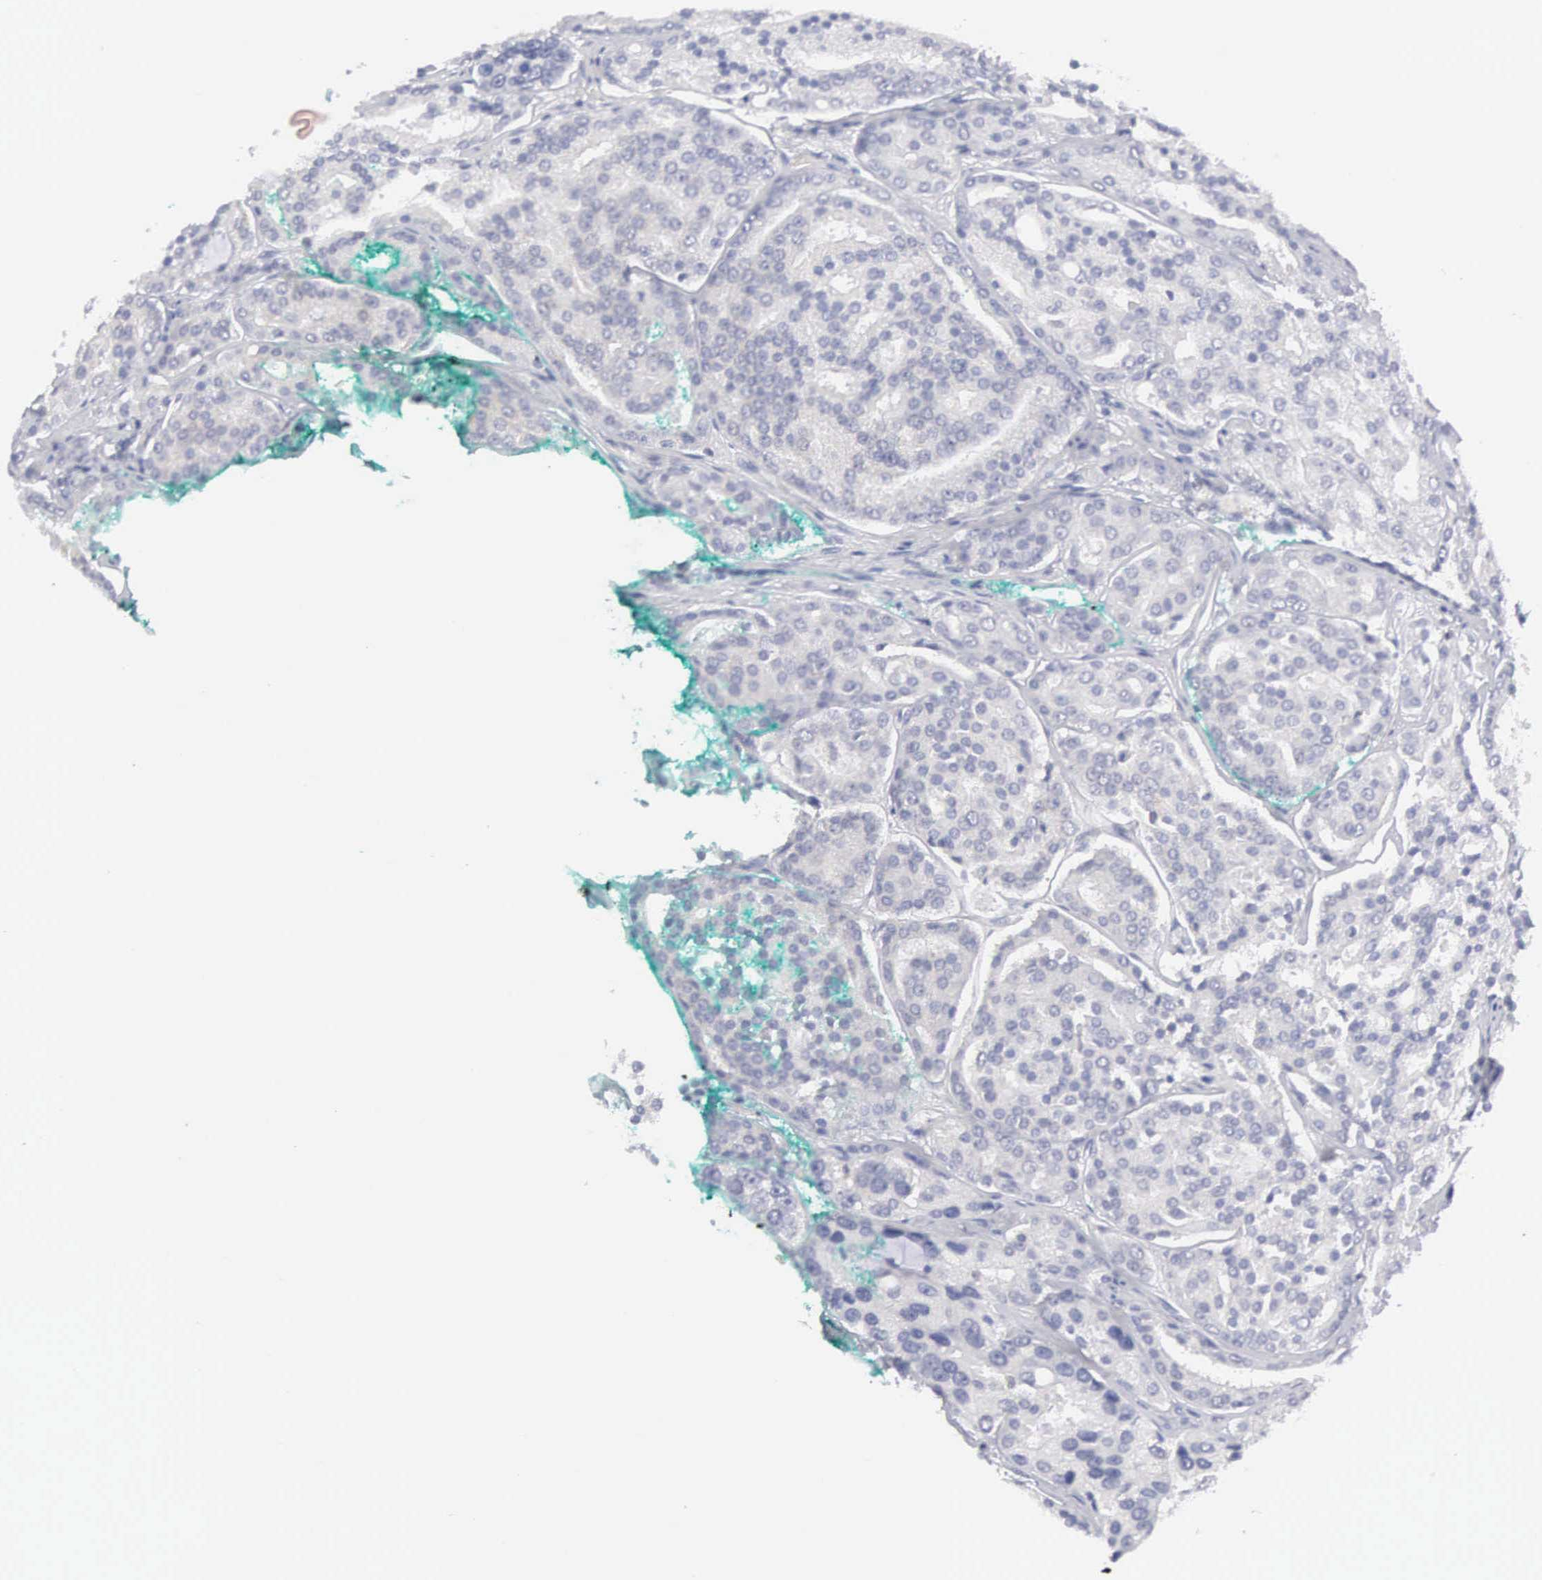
{"staining": {"intensity": "negative", "quantity": "none", "location": "none"}, "tissue": "prostate cancer", "cell_type": "Tumor cells", "image_type": "cancer", "snomed": [{"axis": "morphology", "description": "Adenocarcinoma, High grade"}, {"axis": "topography", "description": "Prostate"}], "caption": "The micrograph demonstrates no staining of tumor cells in prostate adenocarcinoma (high-grade).", "gene": "MNAT1", "patient": {"sex": "male", "age": 64}}